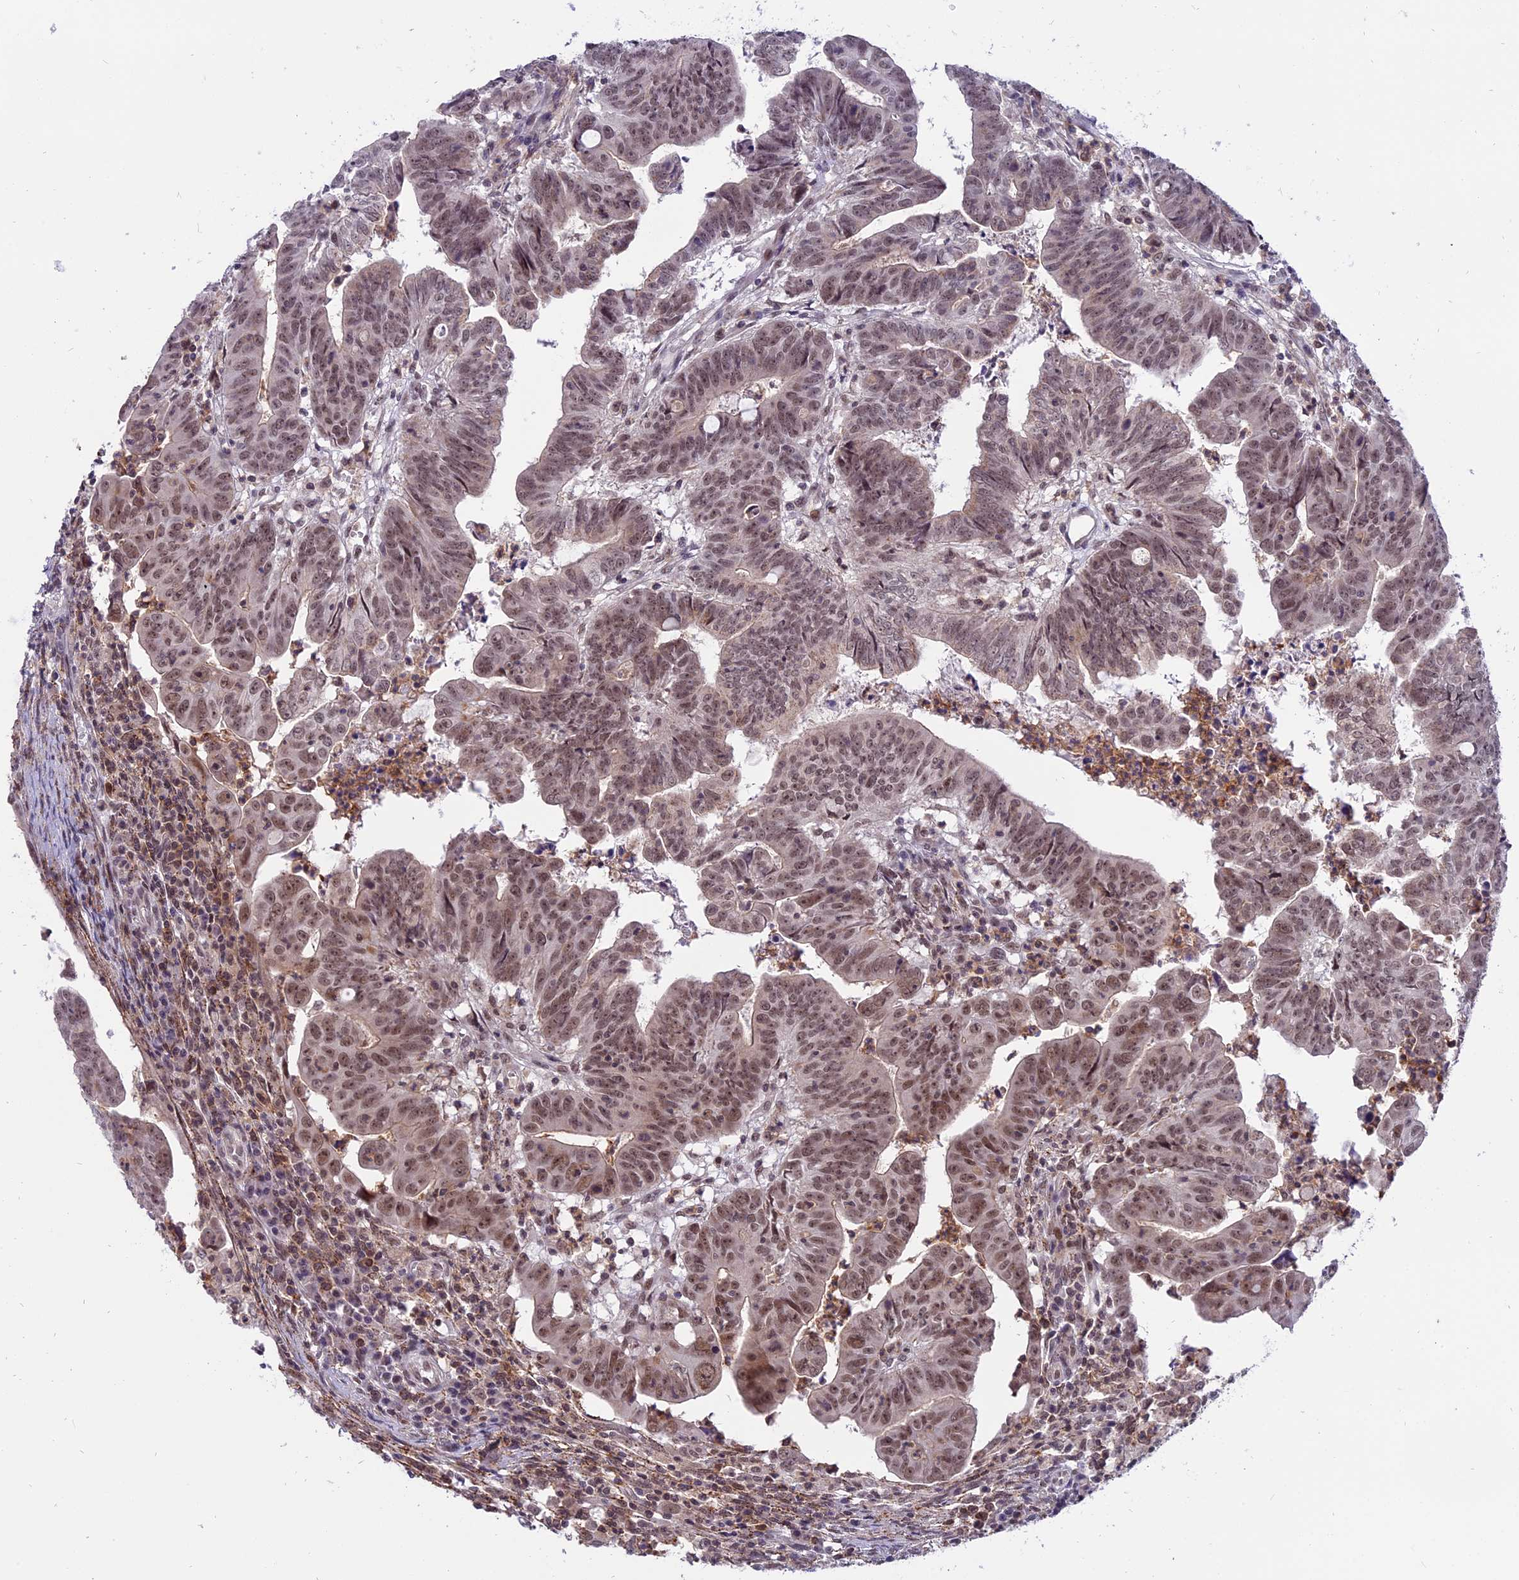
{"staining": {"intensity": "moderate", "quantity": ">75%", "location": "nuclear"}, "tissue": "colorectal cancer", "cell_type": "Tumor cells", "image_type": "cancer", "snomed": [{"axis": "morphology", "description": "Adenocarcinoma, NOS"}, {"axis": "topography", "description": "Rectum"}], "caption": "Immunohistochemistry staining of adenocarcinoma (colorectal), which demonstrates medium levels of moderate nuclear positivity in about >75% of tumor cells indicating moderate nuclear protein staining. The staining was performed using DAB (3,3'-diaminobenzidine) (brown) for protein detection and nuclei were counterstained in hematoxylin (blue).", "gene": "TADA3", "patient": {"sex": "male", "age": 69}}